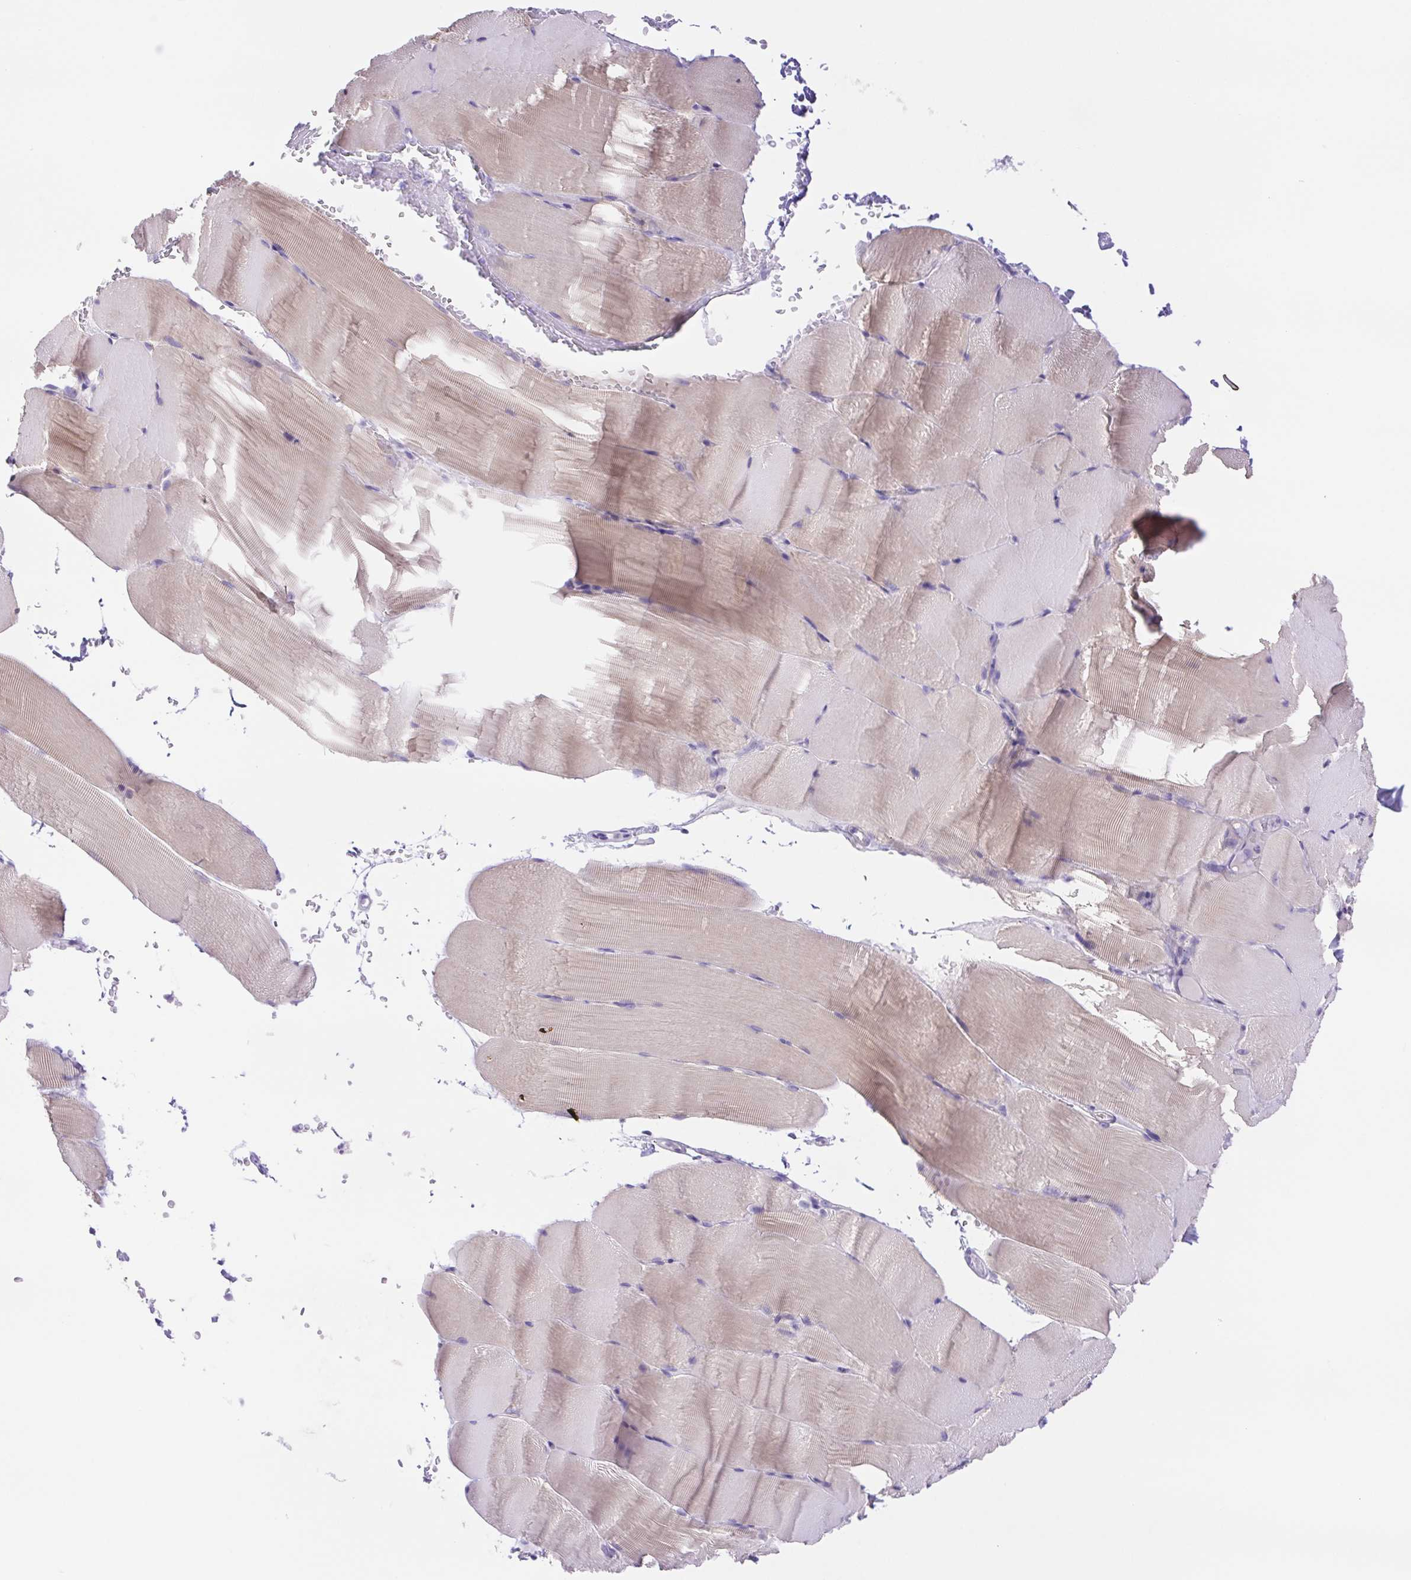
{"staining": {"intensity": "weak", "quantity": "<25%", "location": "cytoplasmic/membranous"}, "tissue": "skeletal muscle", "cell_type": "Myocytes", "image_type": "normal", "snomed": [{"axis": "morphology", "description": "Normal tissue, NOS"}, {"axis": "topography", "description": "Skeletal muscle"}], "caption": "IHC photomicrograph of benign skeletal muscle stained for a protein (brown), which demonstrates no staining in myocytes.", "gene": "CDSN", "patient": {"sex": "female", "age": 37}}